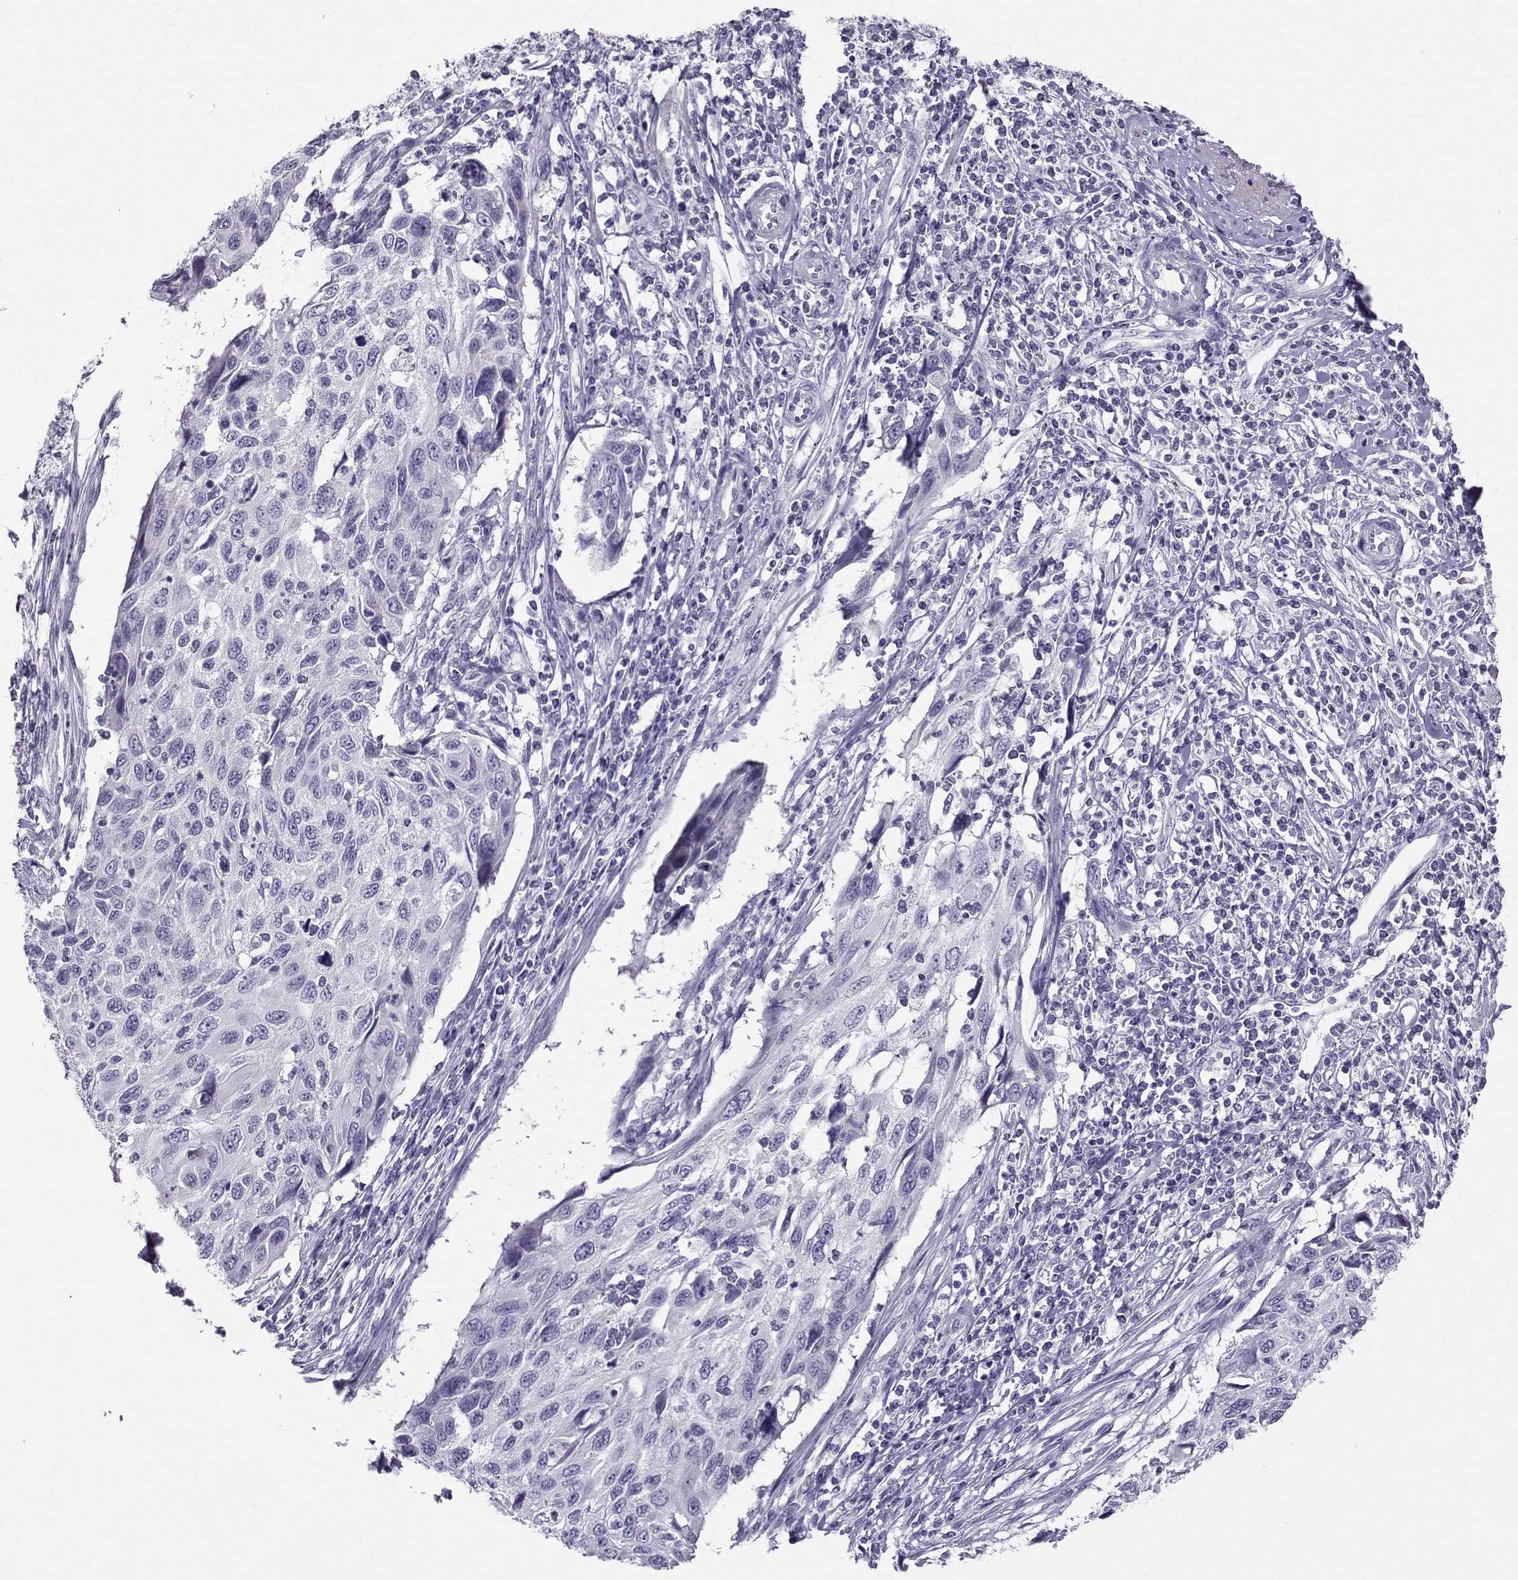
{"staining": {"intensity": "negative", "quantity": "none", "location": "none"}, "tissue": "cervical cancer", "cell_type": "Tumor cells", "image_type": "cancer", "snomed": [{"axis": "morphology", "description": "Squamous cell carcinoma, NOS"}, {"axis": "topography", "description": "Cervix"}], "caption": "This is an immunohistochemistry (IHC) histopathology image of human squamous cell carcinoma (cervical). There is no expression in tumor cells.", "gene": "FBXO24", "patient": {"sex": "female", "age": 70}}